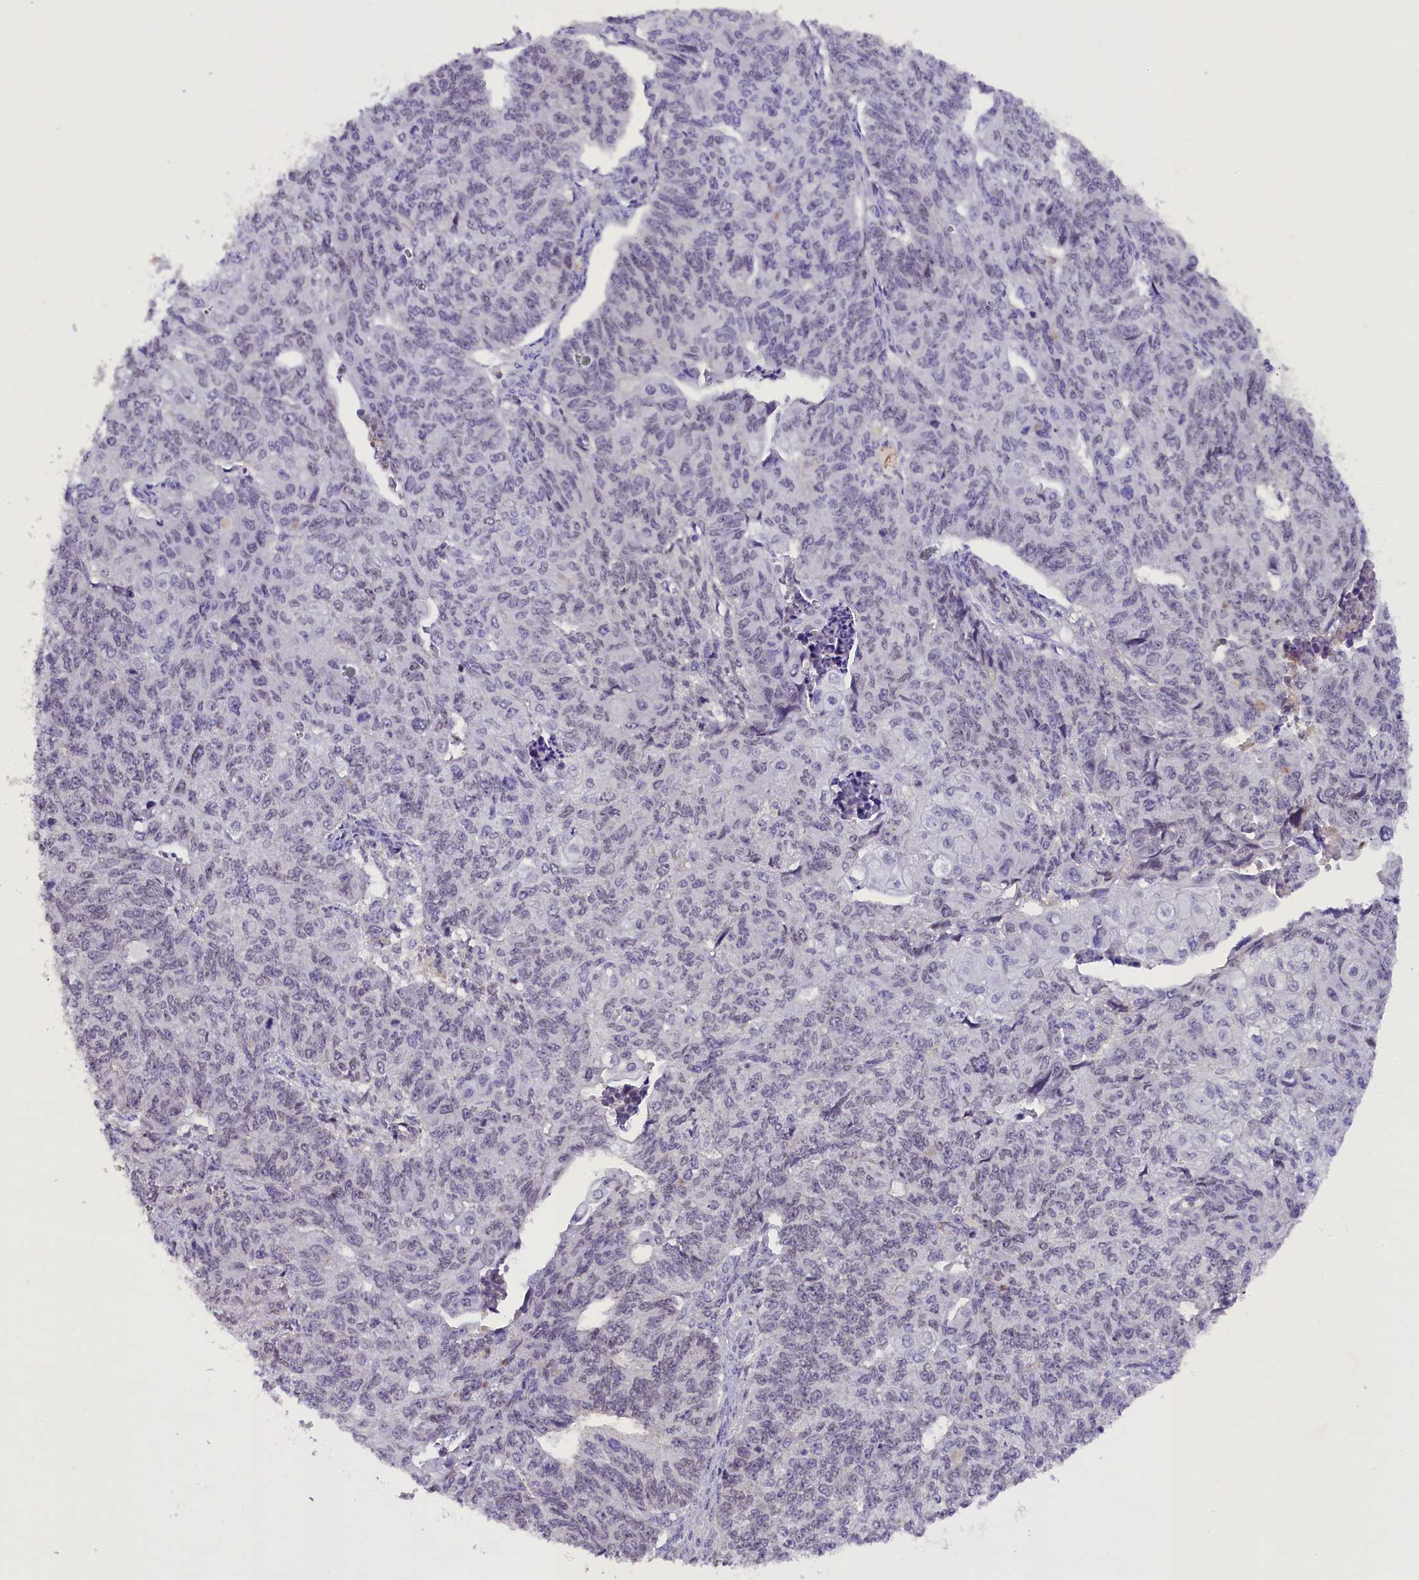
{"staining": {"intensity": "negative", "quantity": "none", "location": "none"}, "tissue": "endometrial cancer", "cell_type": "Tumor cells", "image_type": "cancer", "snomed": [{"axis": "morphology", "description": "Adenocarcinoma, NOS"}, {"axis": "topography", "description": "Endometrium"}], "caption": "An IHC photomicrograph of adenocarcinoma (endometrial) is shown. There is no staining in tumor cells of adenocarcinoma (endometrial).", "gene": "MEX3B", "patient": {"sex": "female", "age": 32}}